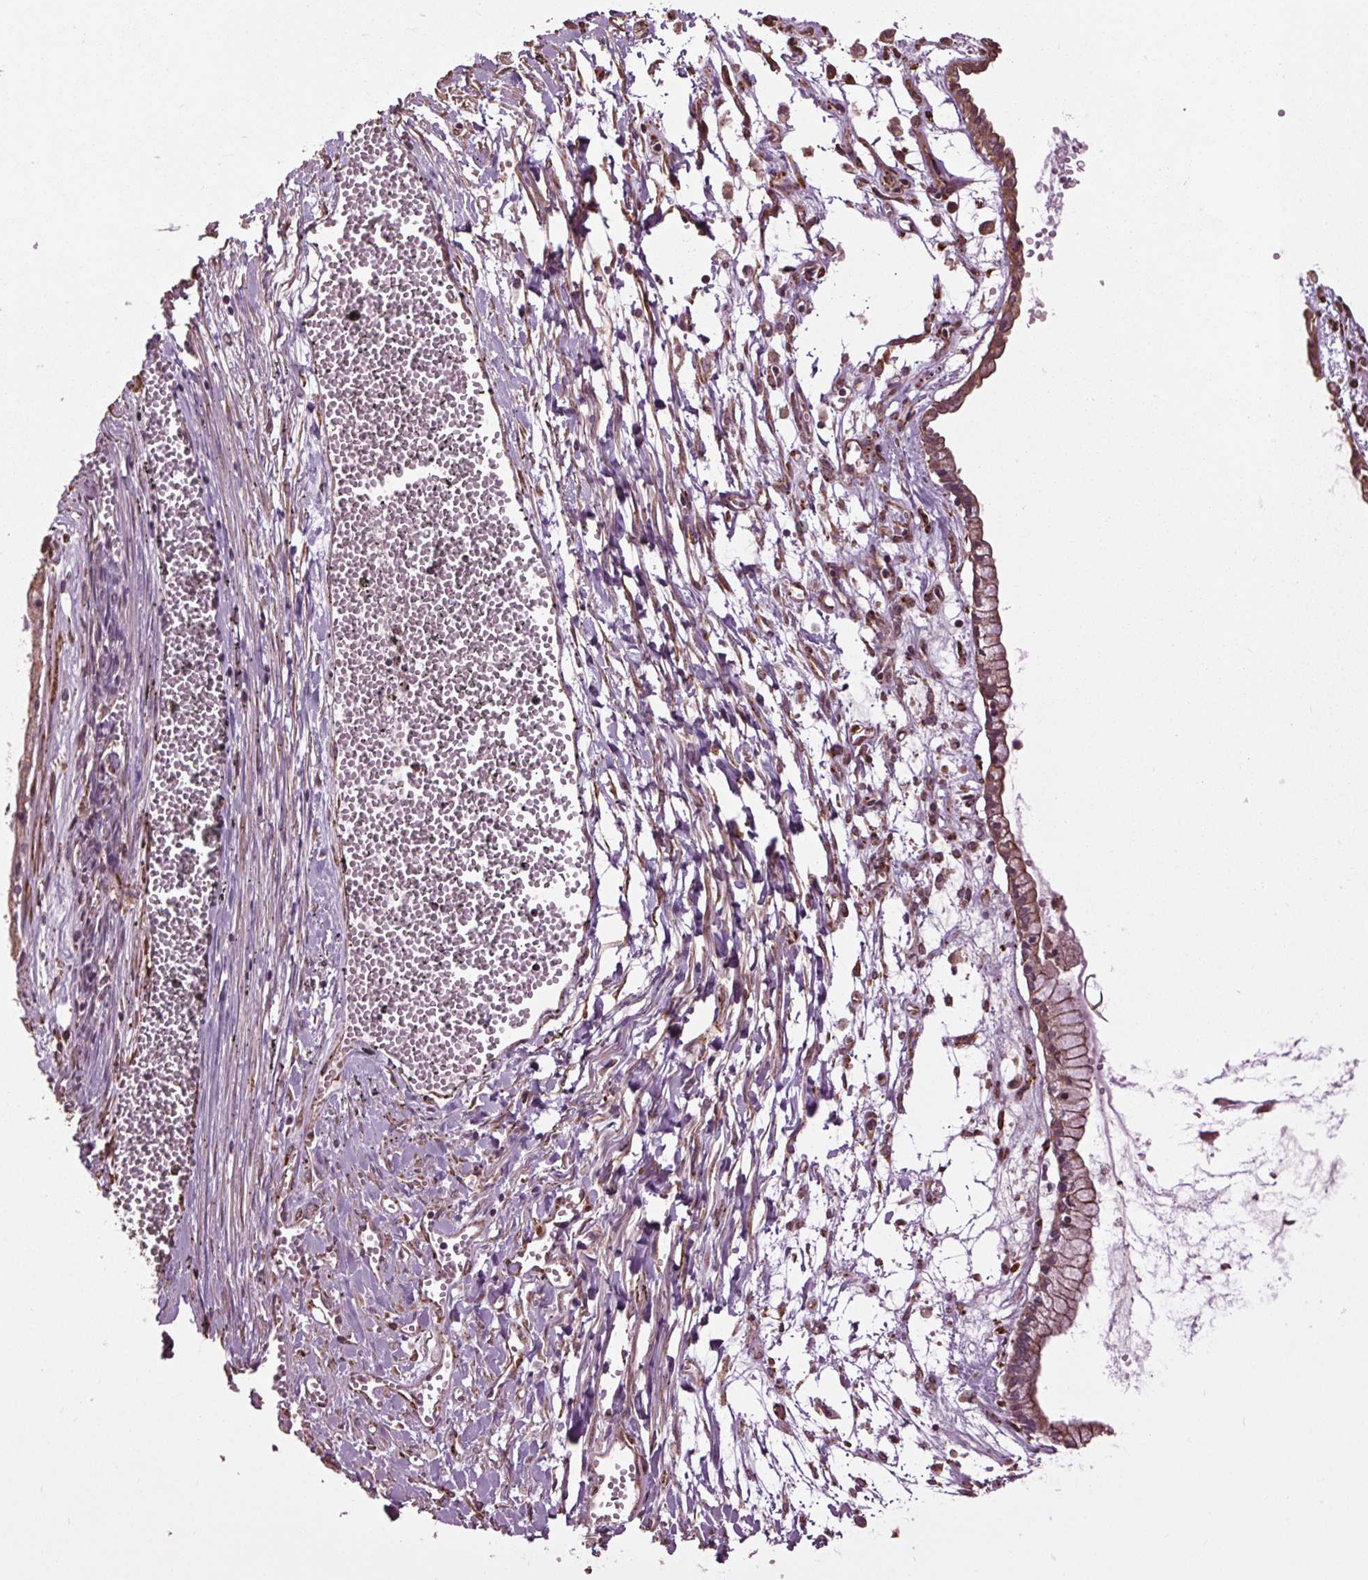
{"staining": {"intensity": "moderate", "quantity": "25%-75%", "location": "cytoplasmic/membranous"}, "tissue": "ovarian cancer", "cell_type": "Tumor cells", "image_type": "cancer", "snomed": [{"axis": "morphology", "description": "Cystadenocarcinoma, mucinous, NOS"}, {"axis": "topography", "description": "Ovary"}], "caption": "Brown immunohistochemical staining in human mucinous cystadenocarcinoma (ovarian) displays moderate cytoplasmic/membranous expression in about 25%-75% of tumor cells.", "gene": "RNPEP", "patient": {"sex": "female", "age": 67}}